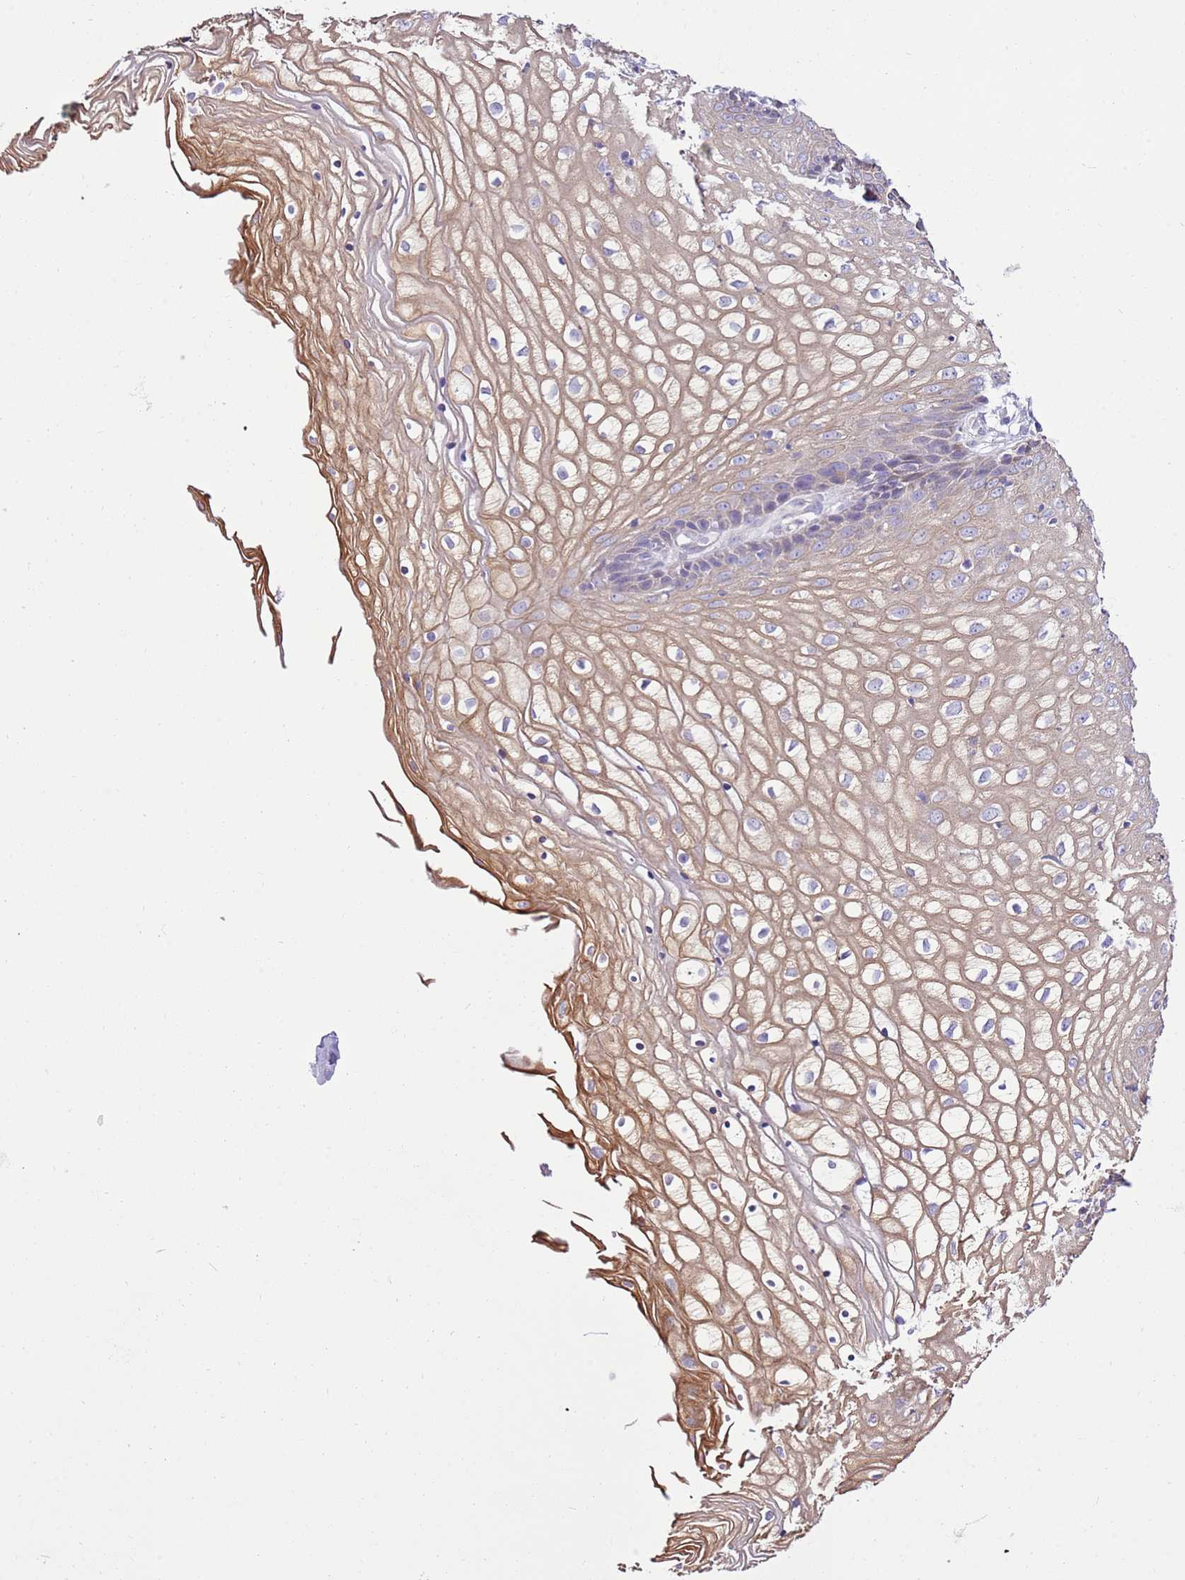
{"staining": {"intensity": "moderate", "quantity": ">75%", "location": "cytoplasmic/membranous"}, "tissue": "vagina", "cell_type": "Squamous epithelial cells", "image_type": "normal", "snomed": [{"axis": "morphology", "description": "Normal tissue, NOS"}, {"axis": "topography", "description": "Vagina"}], "caption": "Unremarkable vagina was stained to show a protein in brown. There is medium levels of moderate cytoplasmic/membranous staining in about >75% of squamous epithelial cells.", "gene": "SLC38A5", "patient": {"sex": "female", "age": 34}}